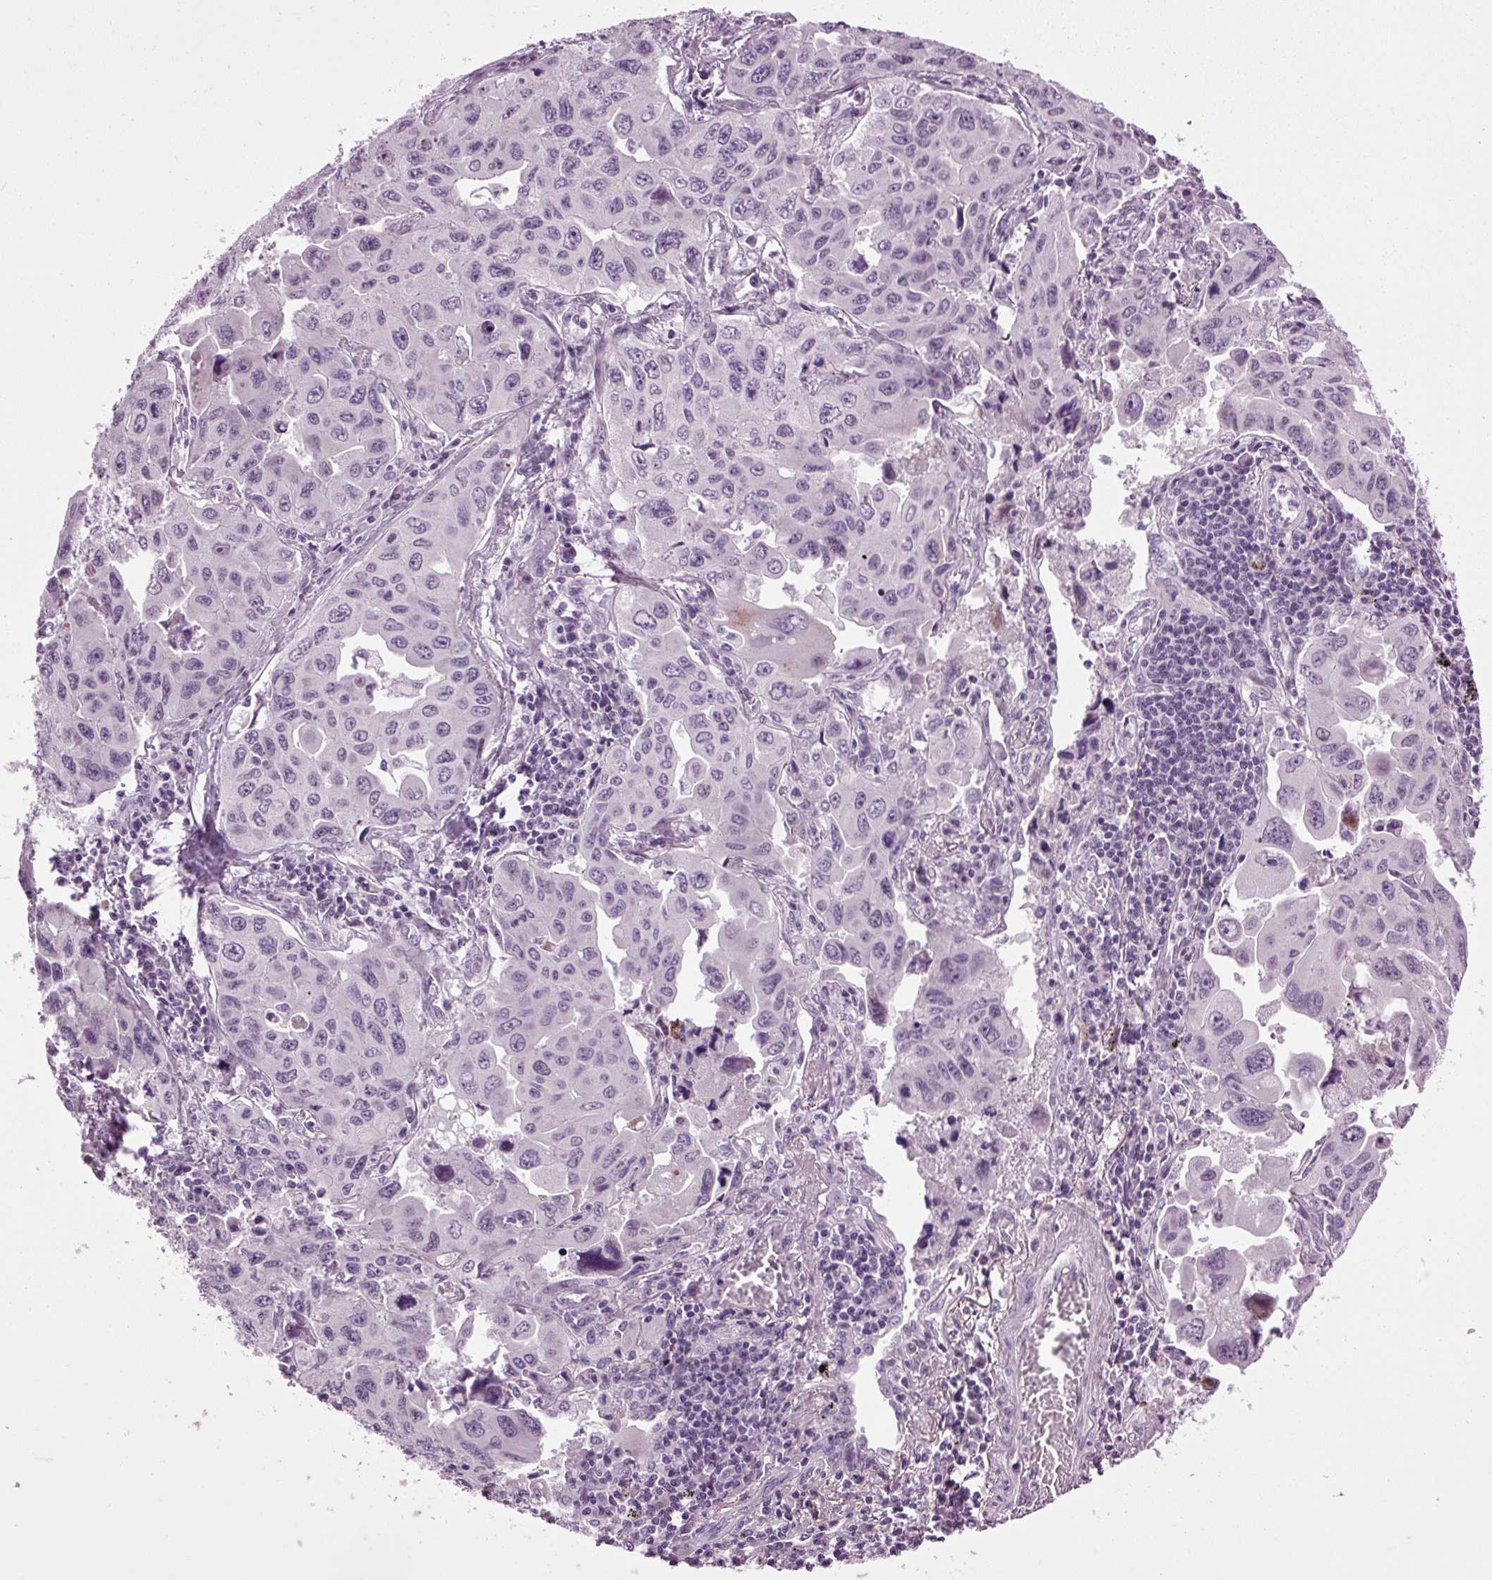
{"staining": {"intensity": "negative", "quantity": "none", "location": "none"}, "tissue": "lung cancer", "cell_type": "Tumor cells", "image_type": "cancer", "snomed": [{"axis": "morphology", "description": "Adenocarcinoma, NOS"}, {"axis": "topography", "description": "Lung"}], "caption": "A photomicrograph of human lung cancer is negative for staining in tumor cells. Brightfield microscopy of immunohistochemistry stained with DAB (brown) and hematoxylin (blue), captured at high magnification.", "gene": "A1CF", "patient": {"sex": "male", "age": 64}}